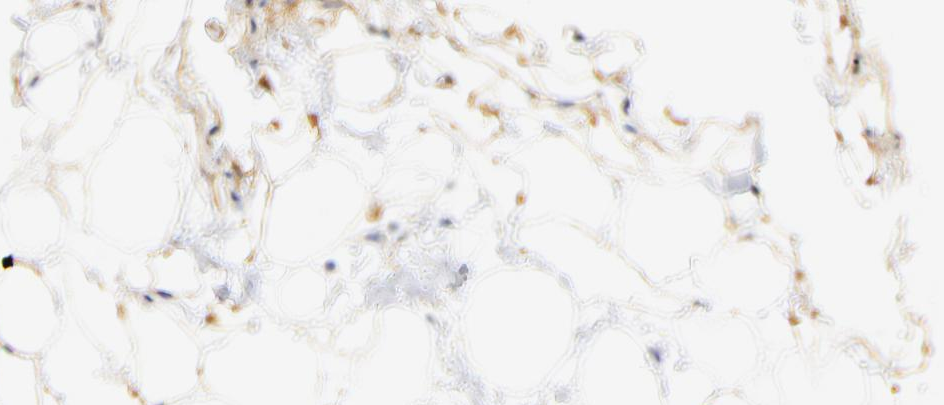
{"staining": {"intensity": "weak", "quantity": ">75%", "location": "cytoplasmic/membranous"}, "tissue": "adipose tissue", "cell_type": "Adipocytes", "image_type": "normal", "snomed": [{"axis": "morphology", "description": "Normal tissue, NOS"}, {"axis": "topography", "description": "Breast"}], "caption": "Adipose tissue stained with IHC demonstrates weak cytoplasmic/membranous staining in approximately >75% of adipocytes. The staining is performed using DAB (3,3'-diaminobenzidine) brown chromogen to label protein expression. The nuclei are counter-stained blue using hematoxylin.", "gene": "MDGA2", "patient": {"sex": "female", "age": 22}}